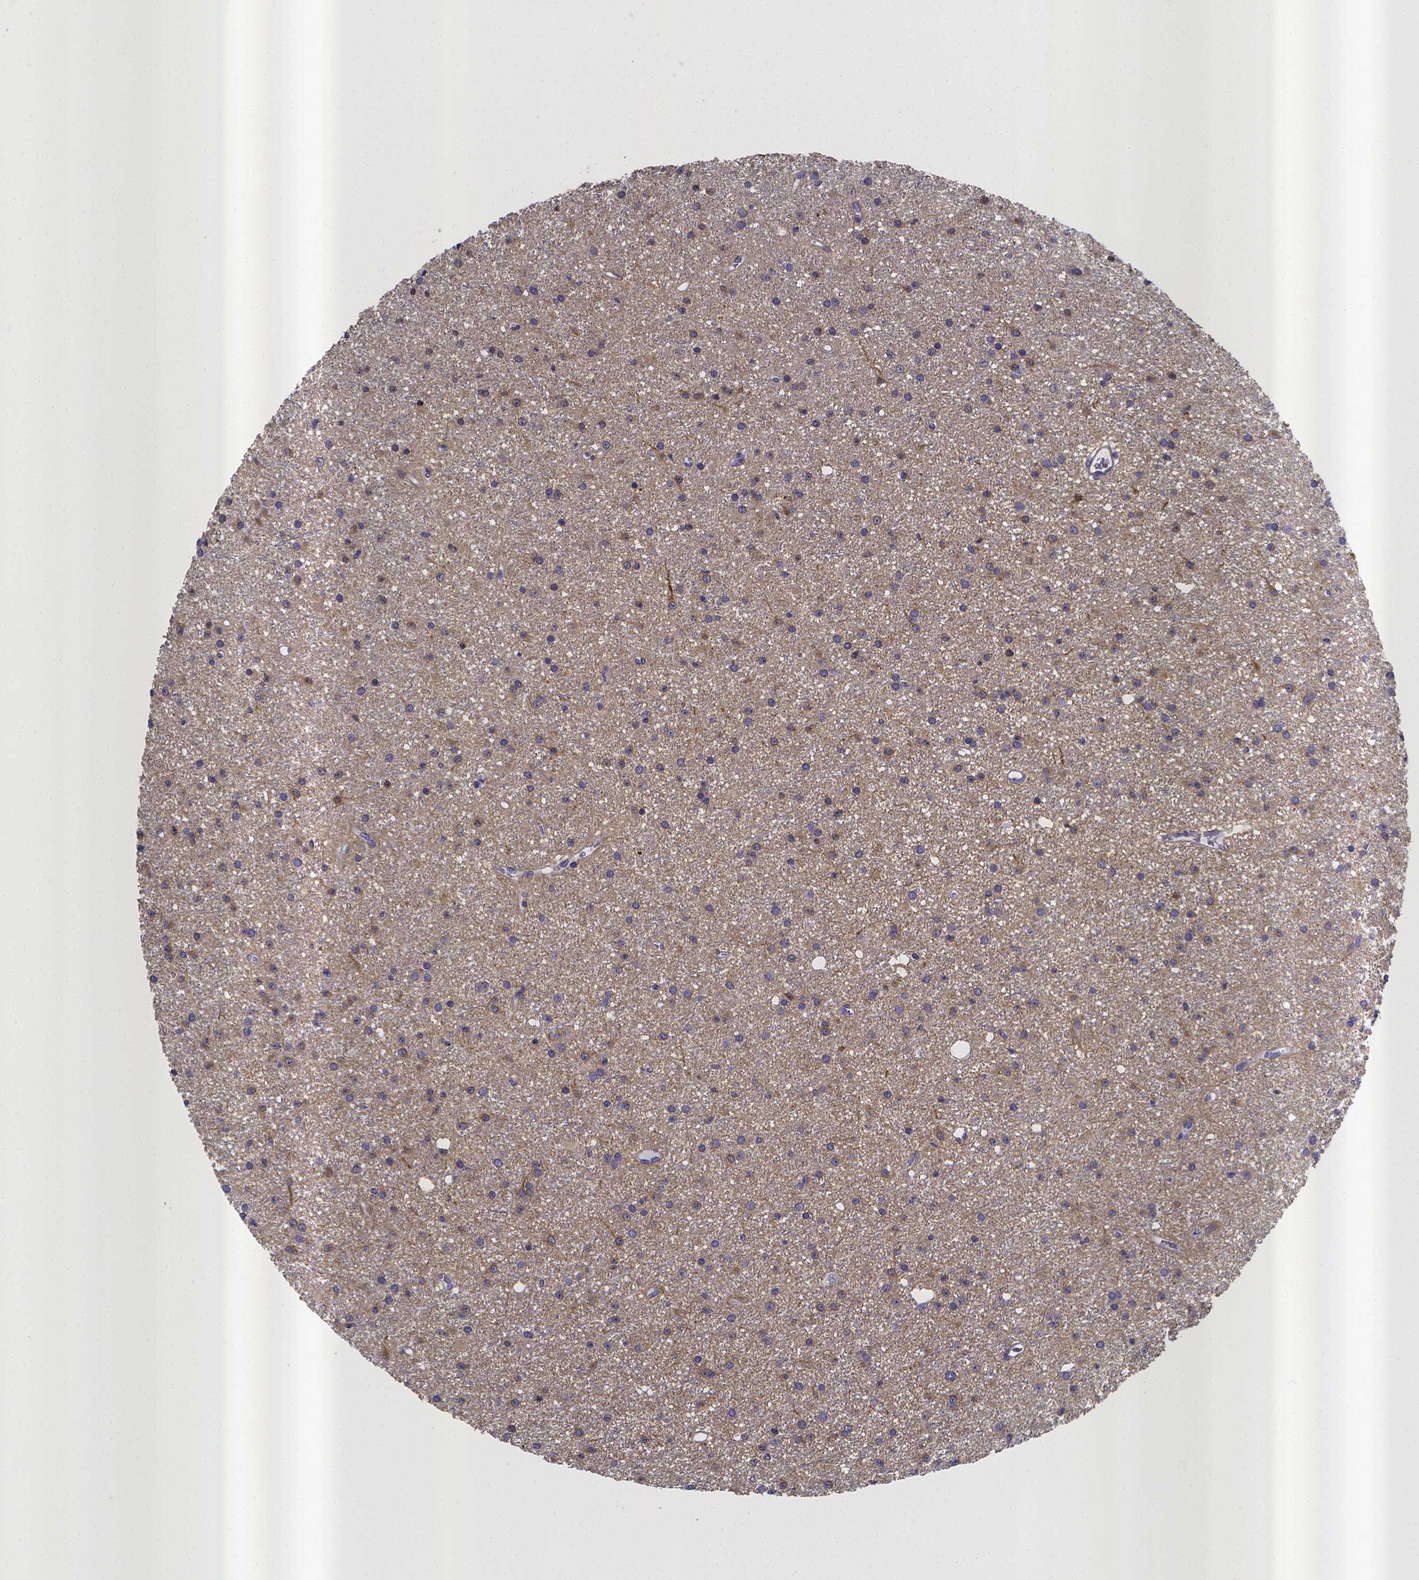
{"staining": {"intensity": "negative", "quantity": "none", "location": "none"}, "tissue": "glioma", "cell_type": "Tumor cells", "image_type": "cancer", "snomed": [{"axis": "morphology", "description": "Glioma, malignant, Low grade"}, {"axis": "topography", "description": "Brain"}], "caption": "Immunohistochemistry (IHC) of human malignant glioma (low-grade) exhibits no expression in tumor cells.", "gene": "RERG", "patient": {"sex": "male", "age": 27}}